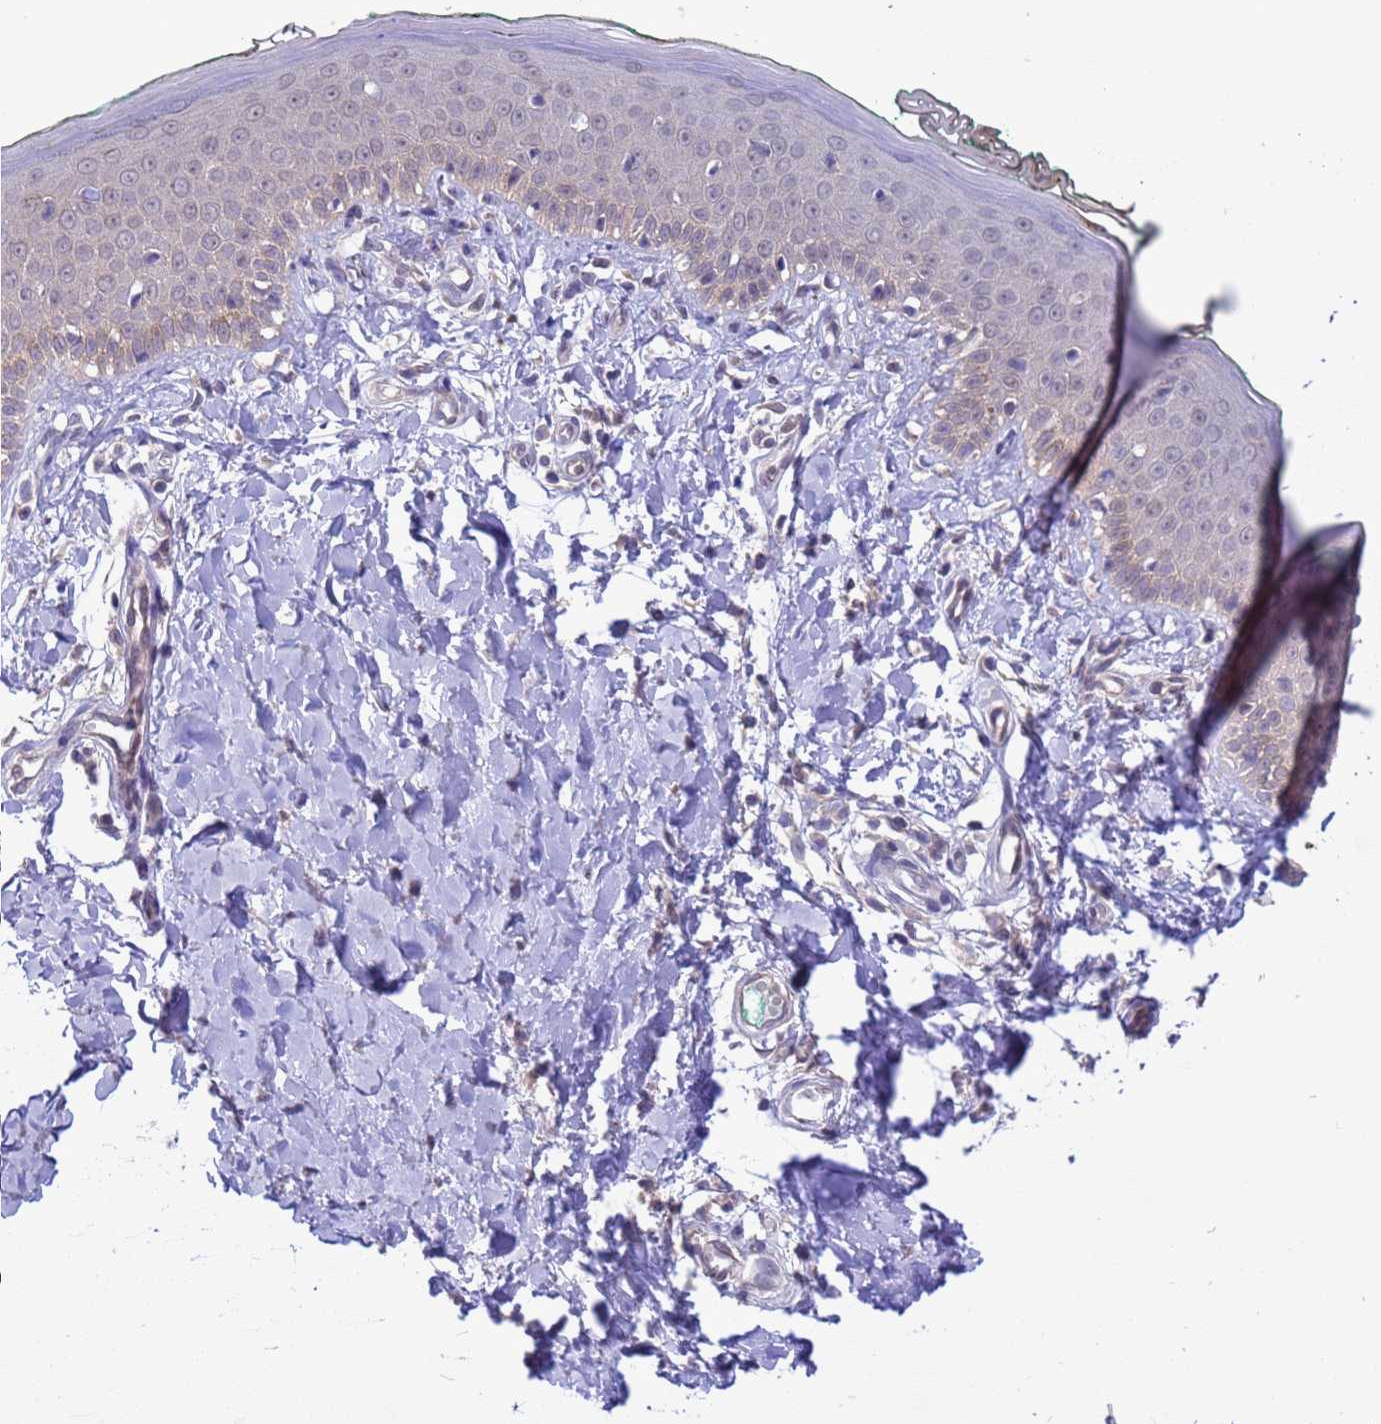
{"staining": {"intensity": "weak", "quantity": ">75%", "location": "cytoplasmic/membranous"}, "tissue": "skin", "cell_type": "Fibroblasts", "image_type": "normal", "snomed": [{"axis": "morphology", "description": "Normal tissue, NOS"}, {"axis": "morphology", "description": "Malignant melanoma, NOS"}, {"axis": "topography", "description": "Skin"}], "caption": "This photomicrograph displays benign skin stained with immunohistochemistry to label a protein in brown. The cytoplasmic/membranous of fibroblasts show weak positivity for the protein. Nuclei are counter-stained blue.", "gene": "ZNF461", "patient": {"sex": "male", "age": 62}}